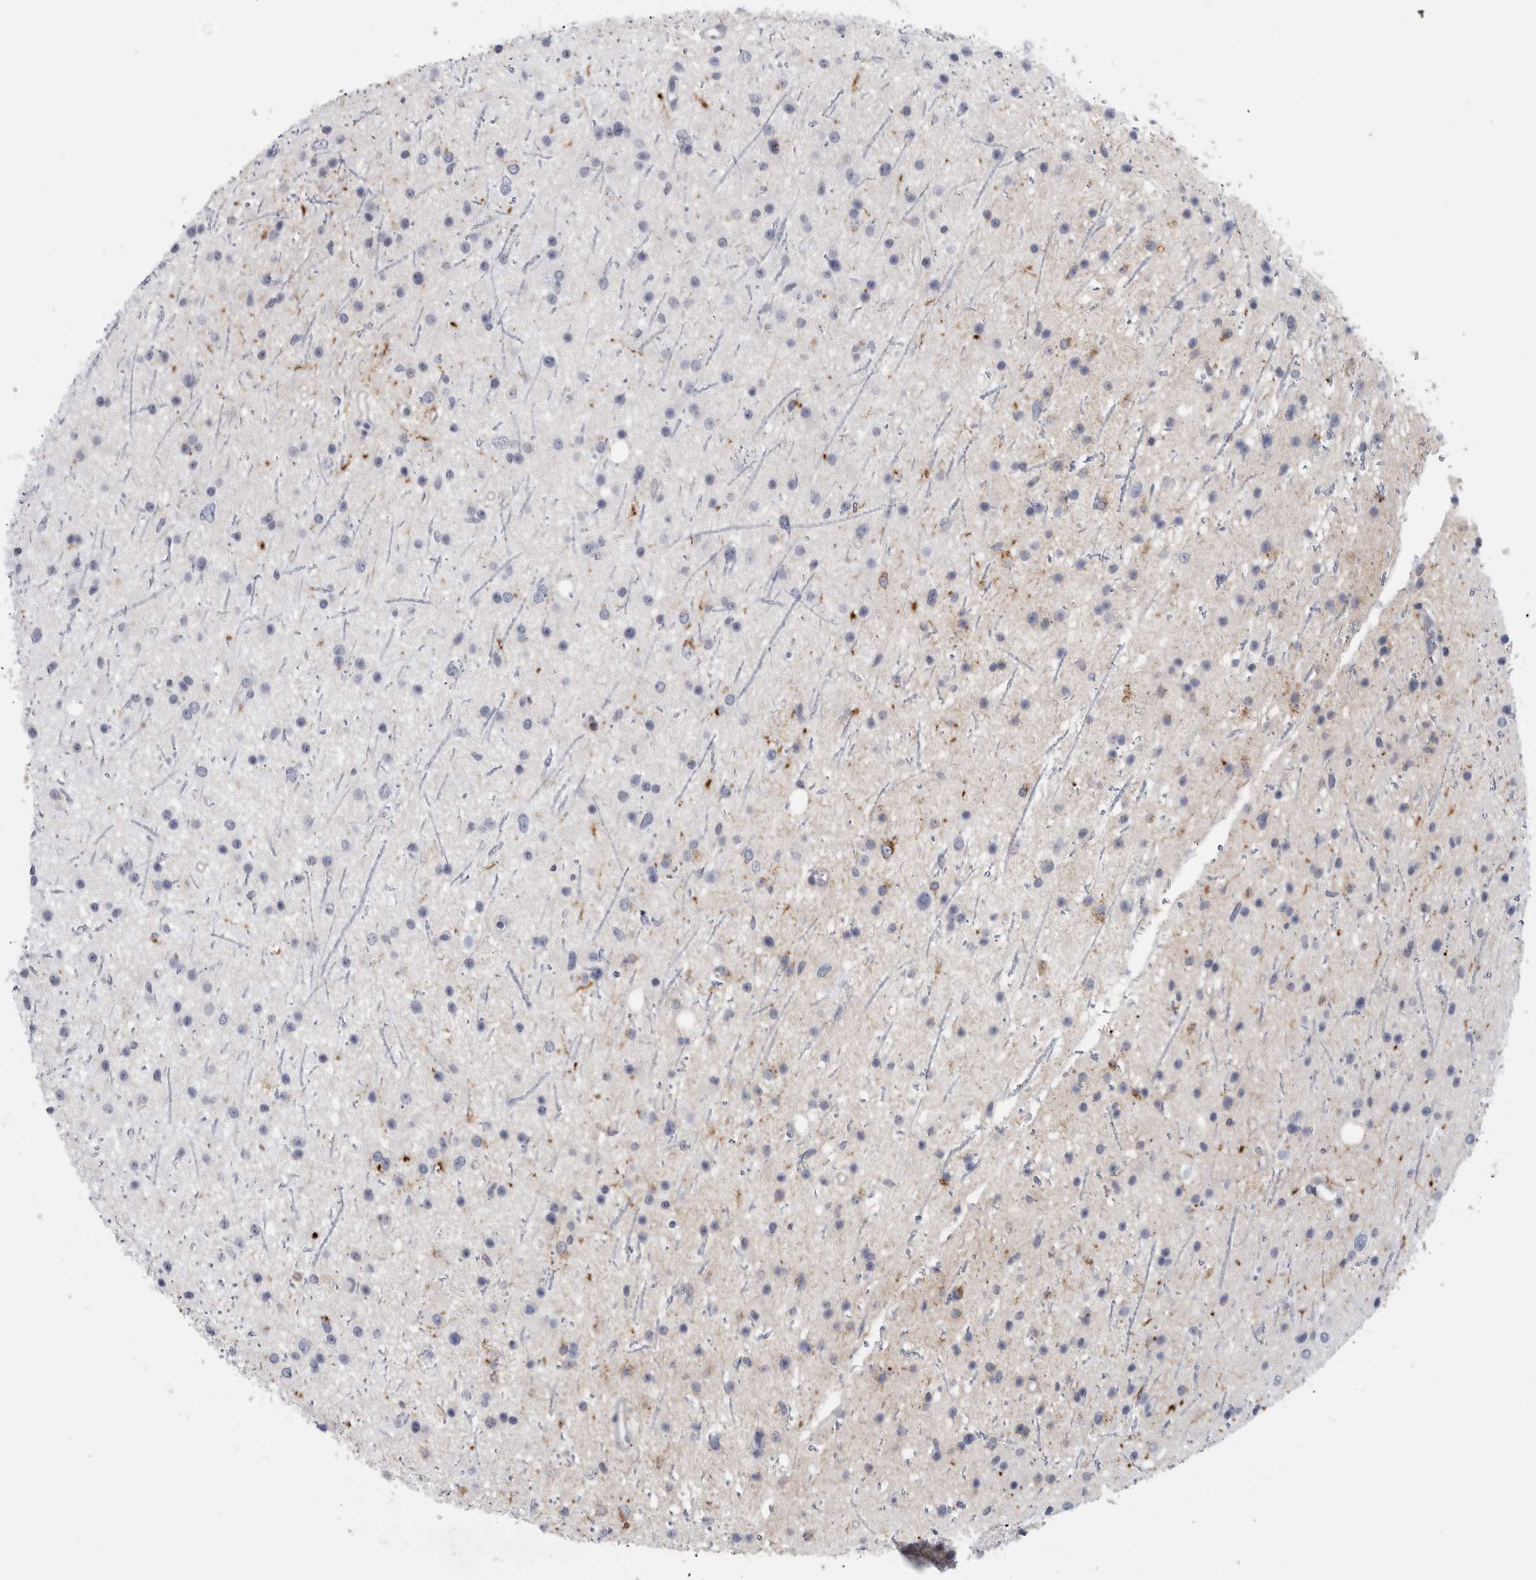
{"staining": {"intensity": "negative", "quantity": "none", "location": "none"}, "tissue": "glioma", "cell_type": "Tumor cells", "image_type": "cancer", "snomed": [{"axis": "morphology", "description": "Glioma, malignant, Low grade"}, {"axis": "topography", "description": "Cerebral cortex"}], "caption": "The photomicrograph shows no staining of tumor cells in malignant glioma (low-grade).", "gene": "DNAJC24", "patient": {"sex": "female", "age": 39}}